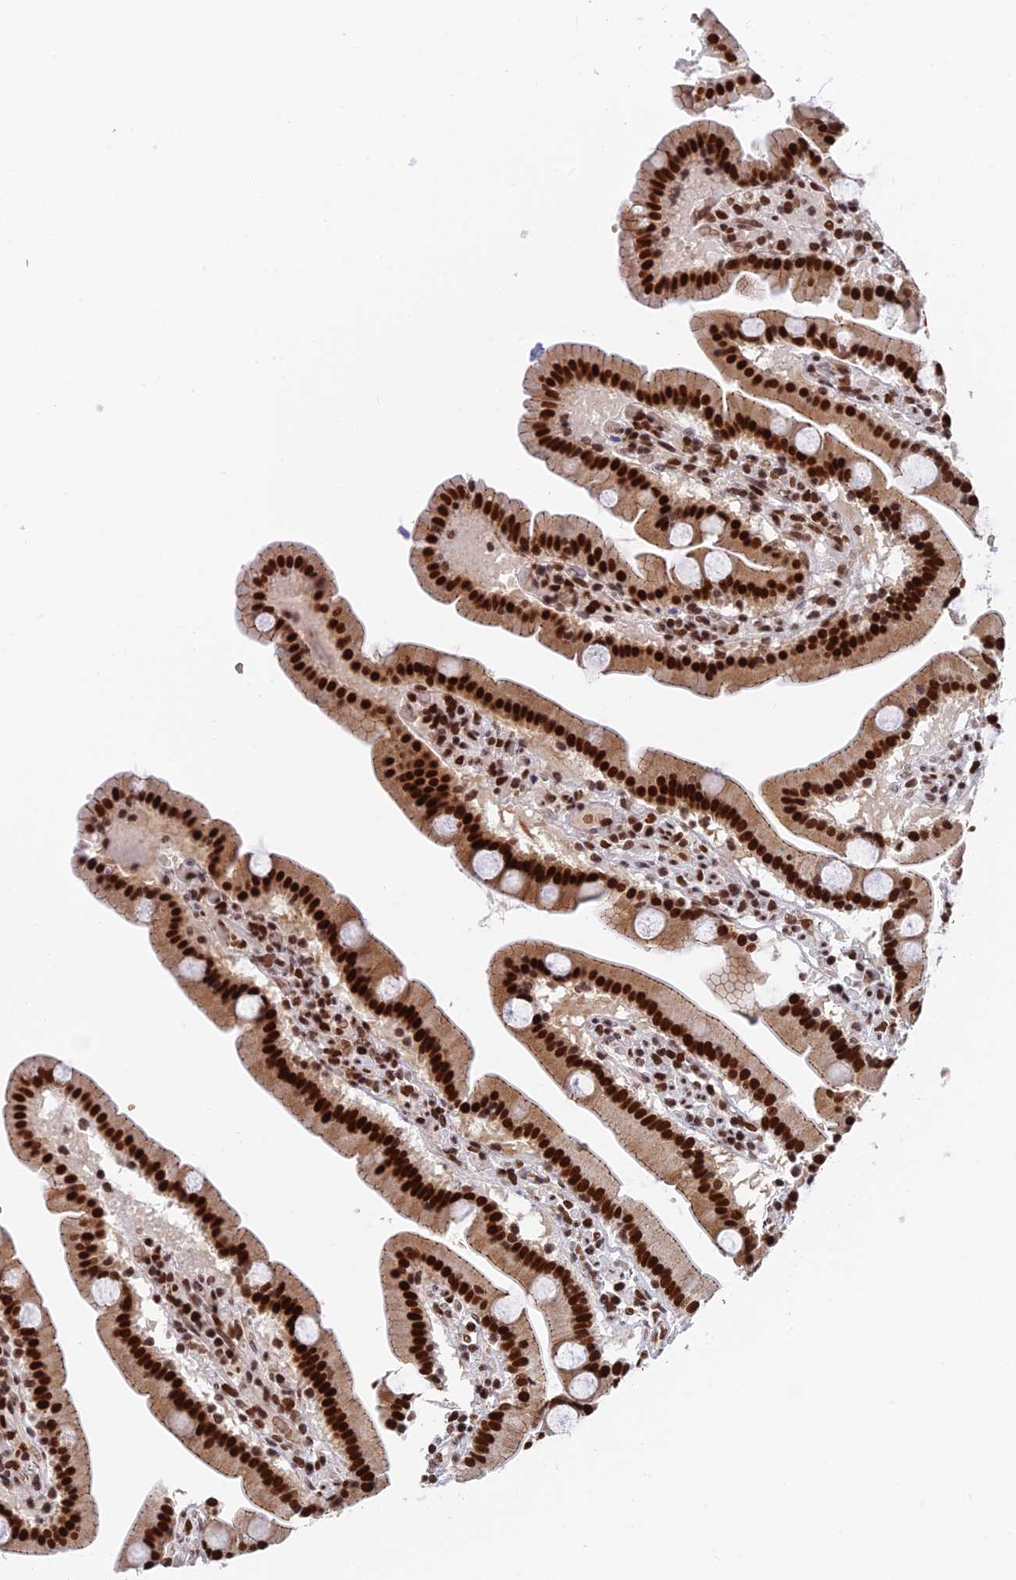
{"staining": {"intensity": "strong", "quantity": ">75%", "location": "nuclear"}, "tissue": "duodenum", "cell_type": "Glandular cells", "image_type": "normal", "snomed": [{"axis": "morphology", "description": "Normal tissue, NOS"}, {"axis": "topography", "description": "Duodenum"}], "caption": "Immunohistochemistry of normal duodenum shows high levels of strong nuclear staining in approximately >75% of glandular cells.", "gene": "EEF1AKMT3", "patient": {"sex": "male", "age": 55}}